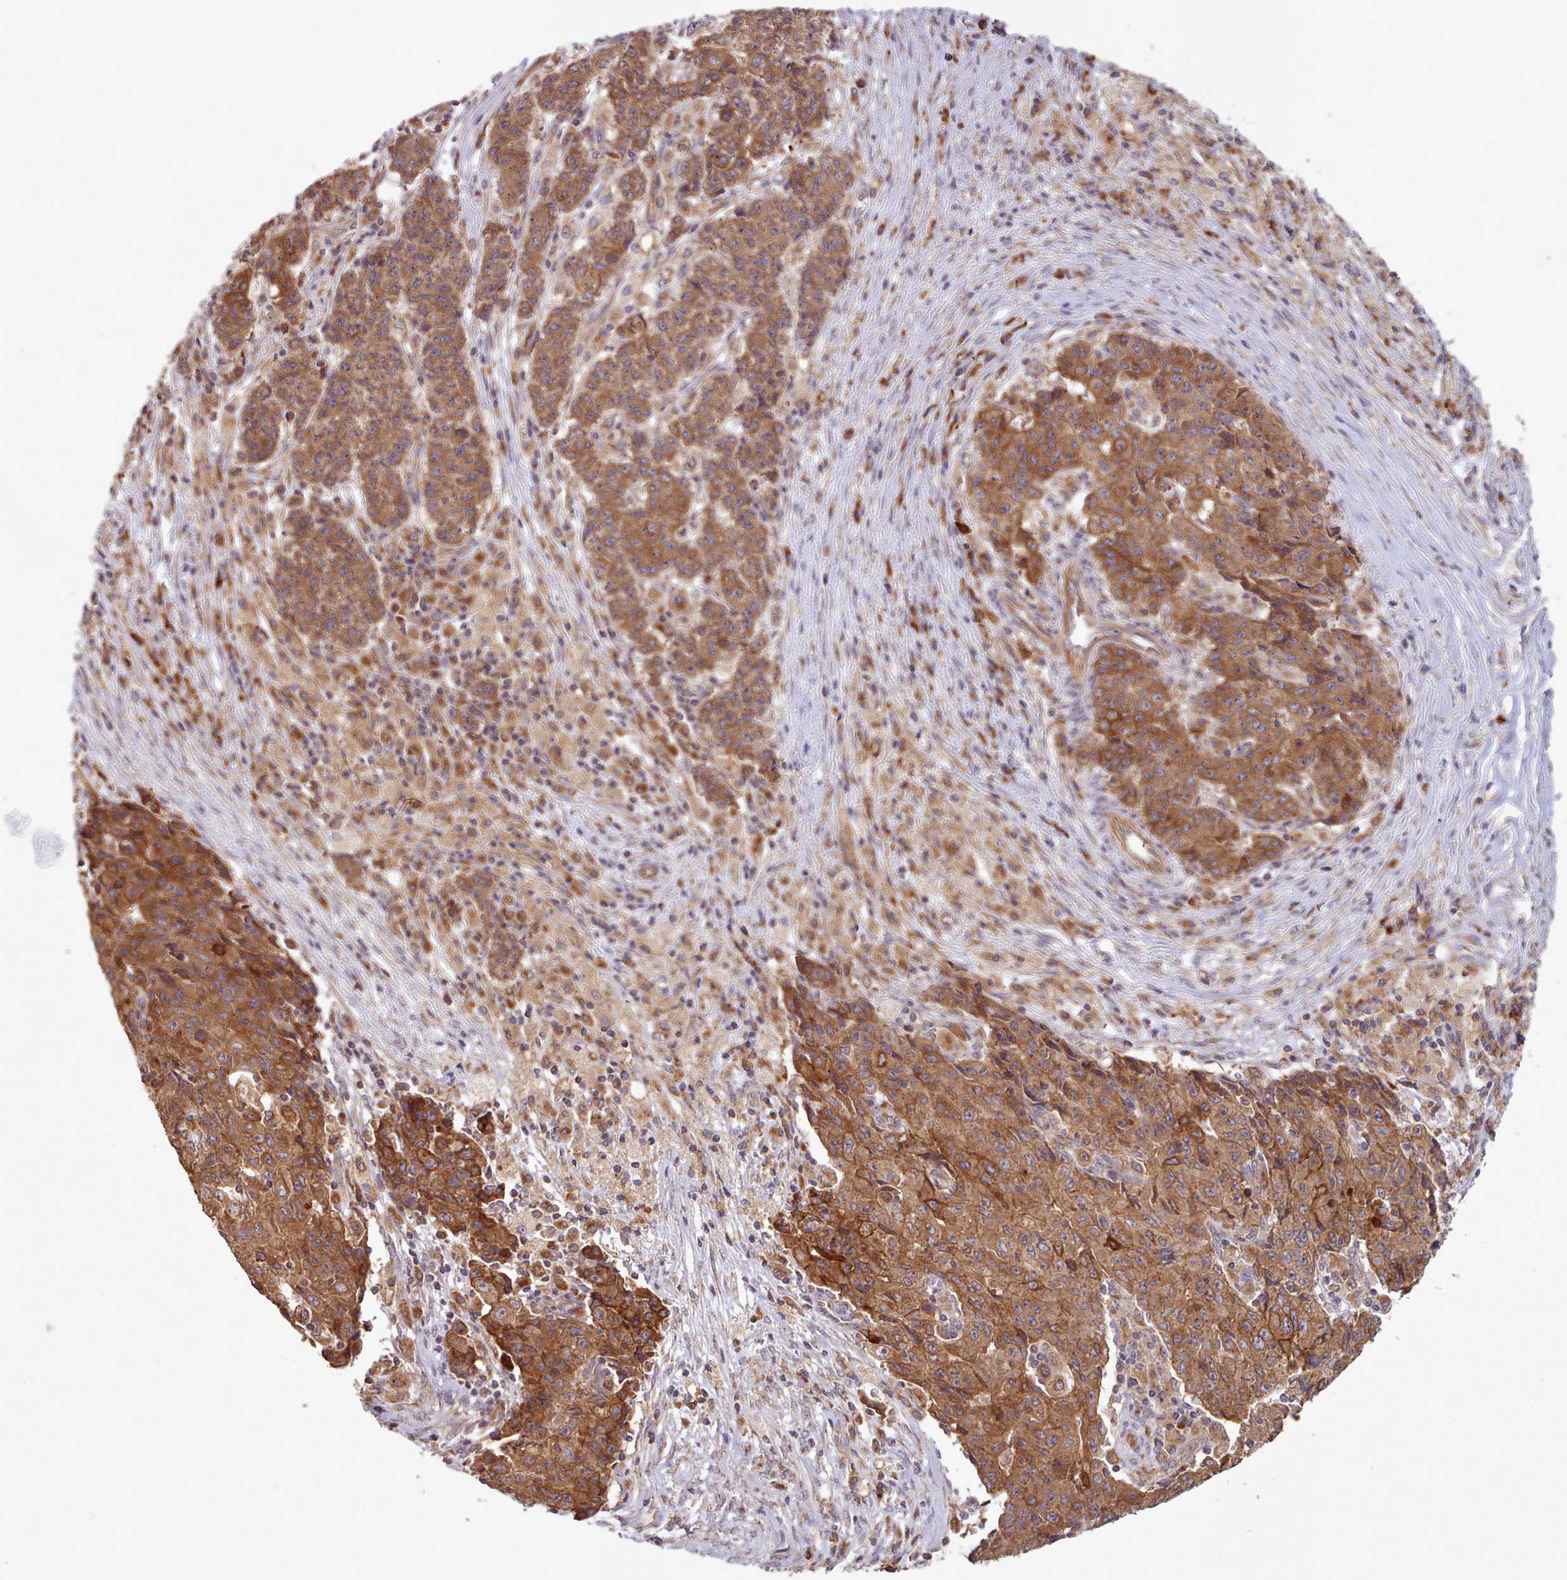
{"staining": {"intensity": "strong", "quantity": ">75%", "location": "cytoplasmic/membranous"}, "tissue": "ovarian cancer", "cell_type": "Tumor cells", "image_type": "cancer", "snomed": [{"axis": "morphology", "description": "Carcinoma, endometroid"}, {"axis": "topography", "description": "Ovary"}], "caption": "A photomicrograph of ovarian cancer (endometroid carcinoma) stained for a protein shows strong cytoplasmic/membranous brown staining in tumor cells.", "gene": "CRYBG1", "patient": {"sex": "female", "age": 42}}